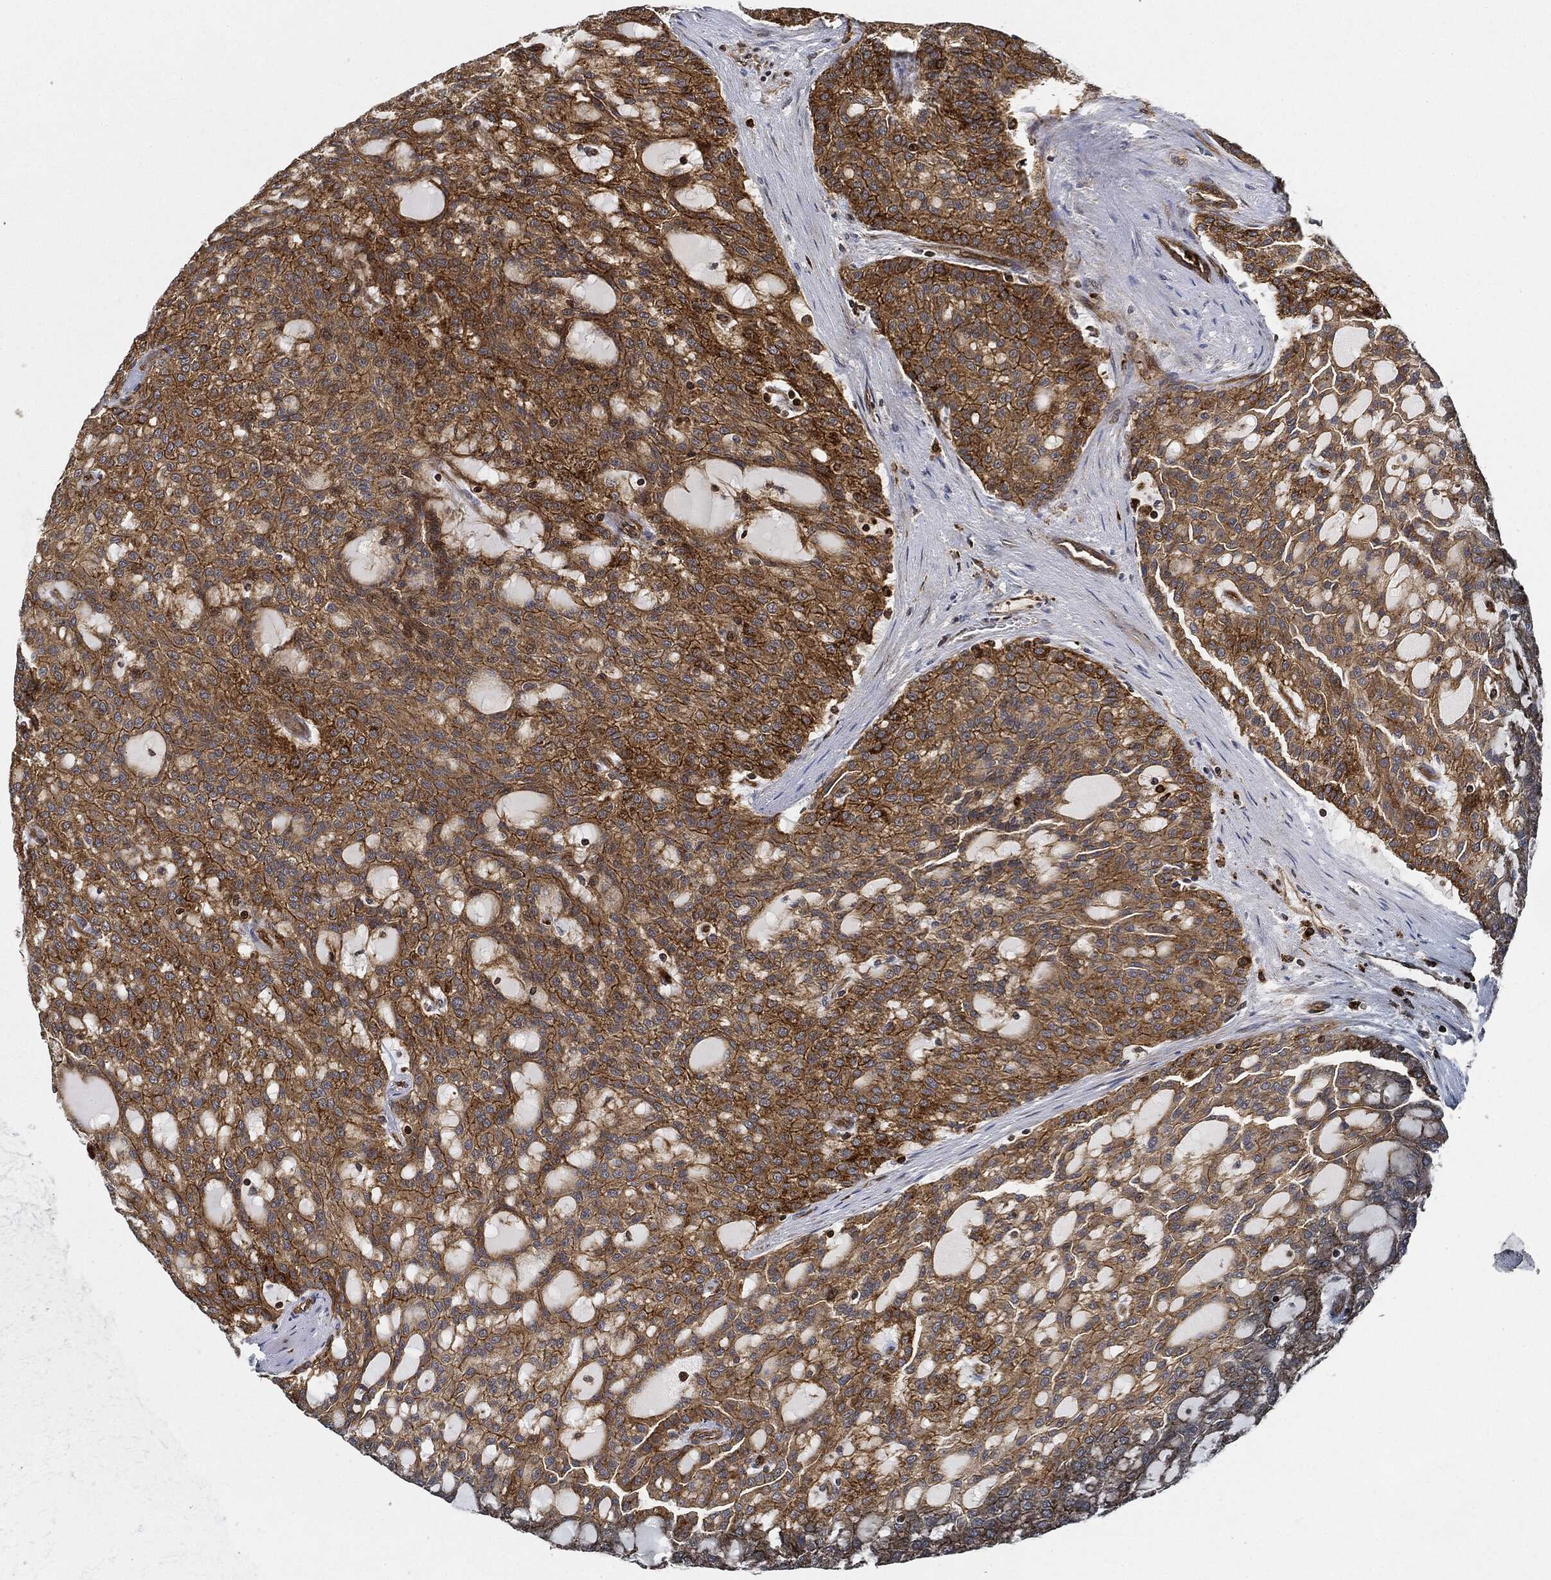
{"staining": {"intensity": "strong", "quantity": "25%-75%", "location": "cytoplasmic/membranous"}, "tissue": "renal cancer", "cell_type": "Tumor cells", "image_type": "cancer", "snomed": [{"axis": "morphology", "description": "Adenocarcinoma, NOS"}, {"axis": "topography", "description": "Kidney"}], "caption": "Renal adenocarcinoma tissue shows strong cytoplasmic/membranous positivity in about 25%-75% of tumor cells", "gene": "MAP3K3", "patient": {"sex": "male", "age": 63}}